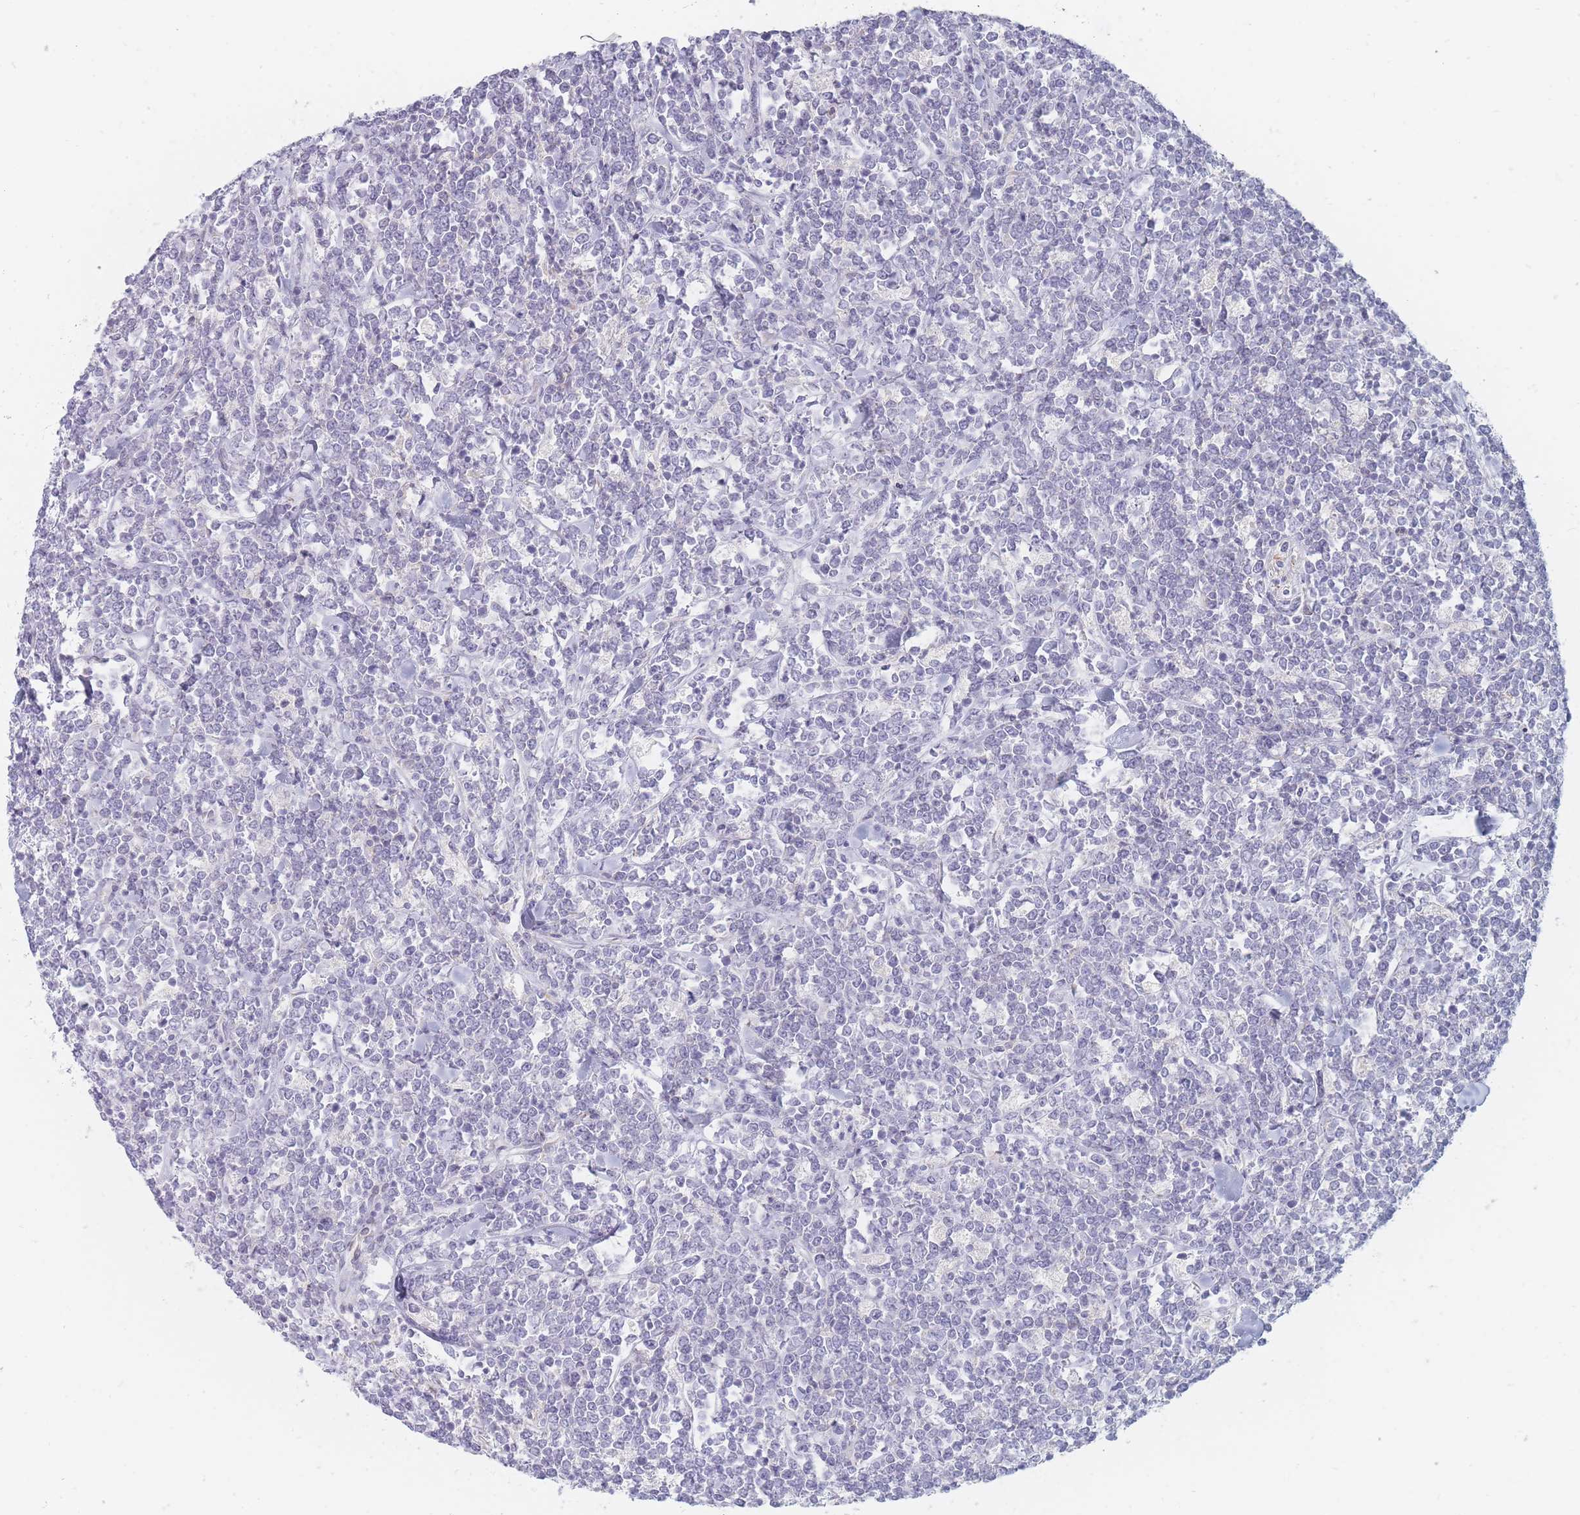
{"staining": {"intensity": "negative", "quantity": "none", "location": "none"}, "tissue": "lymphoma", "cell_type": "Tumor cells", "image_type": "cancer", "snomed": [{"axis": "morphology", "description": "Malignant lymphoma, non-Hodgkin's type, High grade"}, {"axis": "topography", "description": "Small intestine"}], "caption": "An immunohistochemistry (IHC) image of lymphoma is shown. There is no staining in tumor cells of lymphoma.", "gene": "SPATS1", "patient": {"sex": "male", "age": 8}}